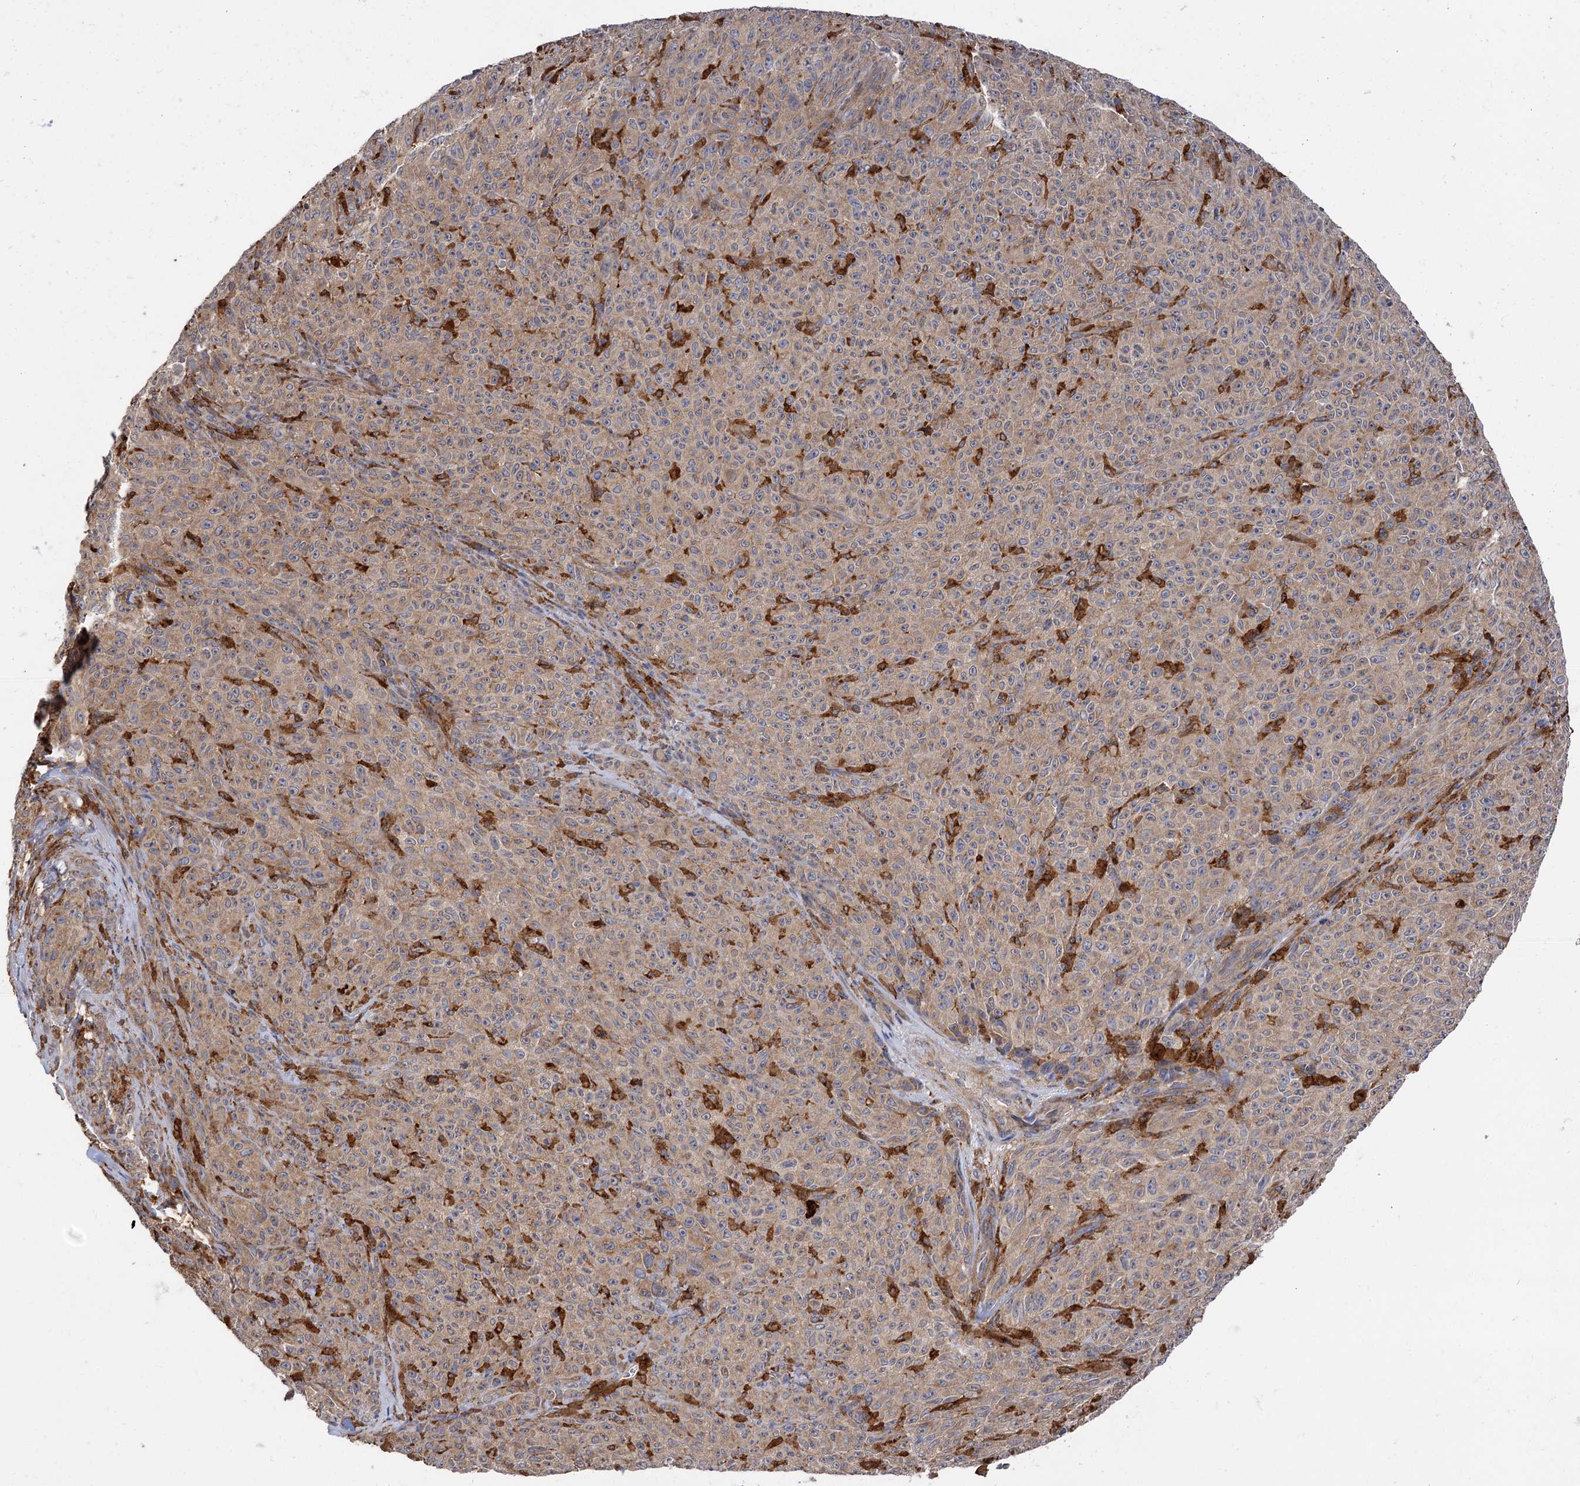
{"staining": {"intensity": "moderate", "quantity": ">75%", "location": "cytoplasmic/membranous"}, "tissue": "melanoma", "cell_type": "Tumor cells", "image_type": "cancer", "snomed": [{"axis": "morphology", "description": "Malignant melanoma, NOS"}, {"axis": "topography", "description": "Skin"}], "caption": "Immunohistochemistry (IHC) of human melanoma demonstrates medium levels of moderate cytoplasmic/membranous staining in about >75% of tumor cells.", "gene": "PPIP5K2", "patient": {"sex": "female", "age": 82}}